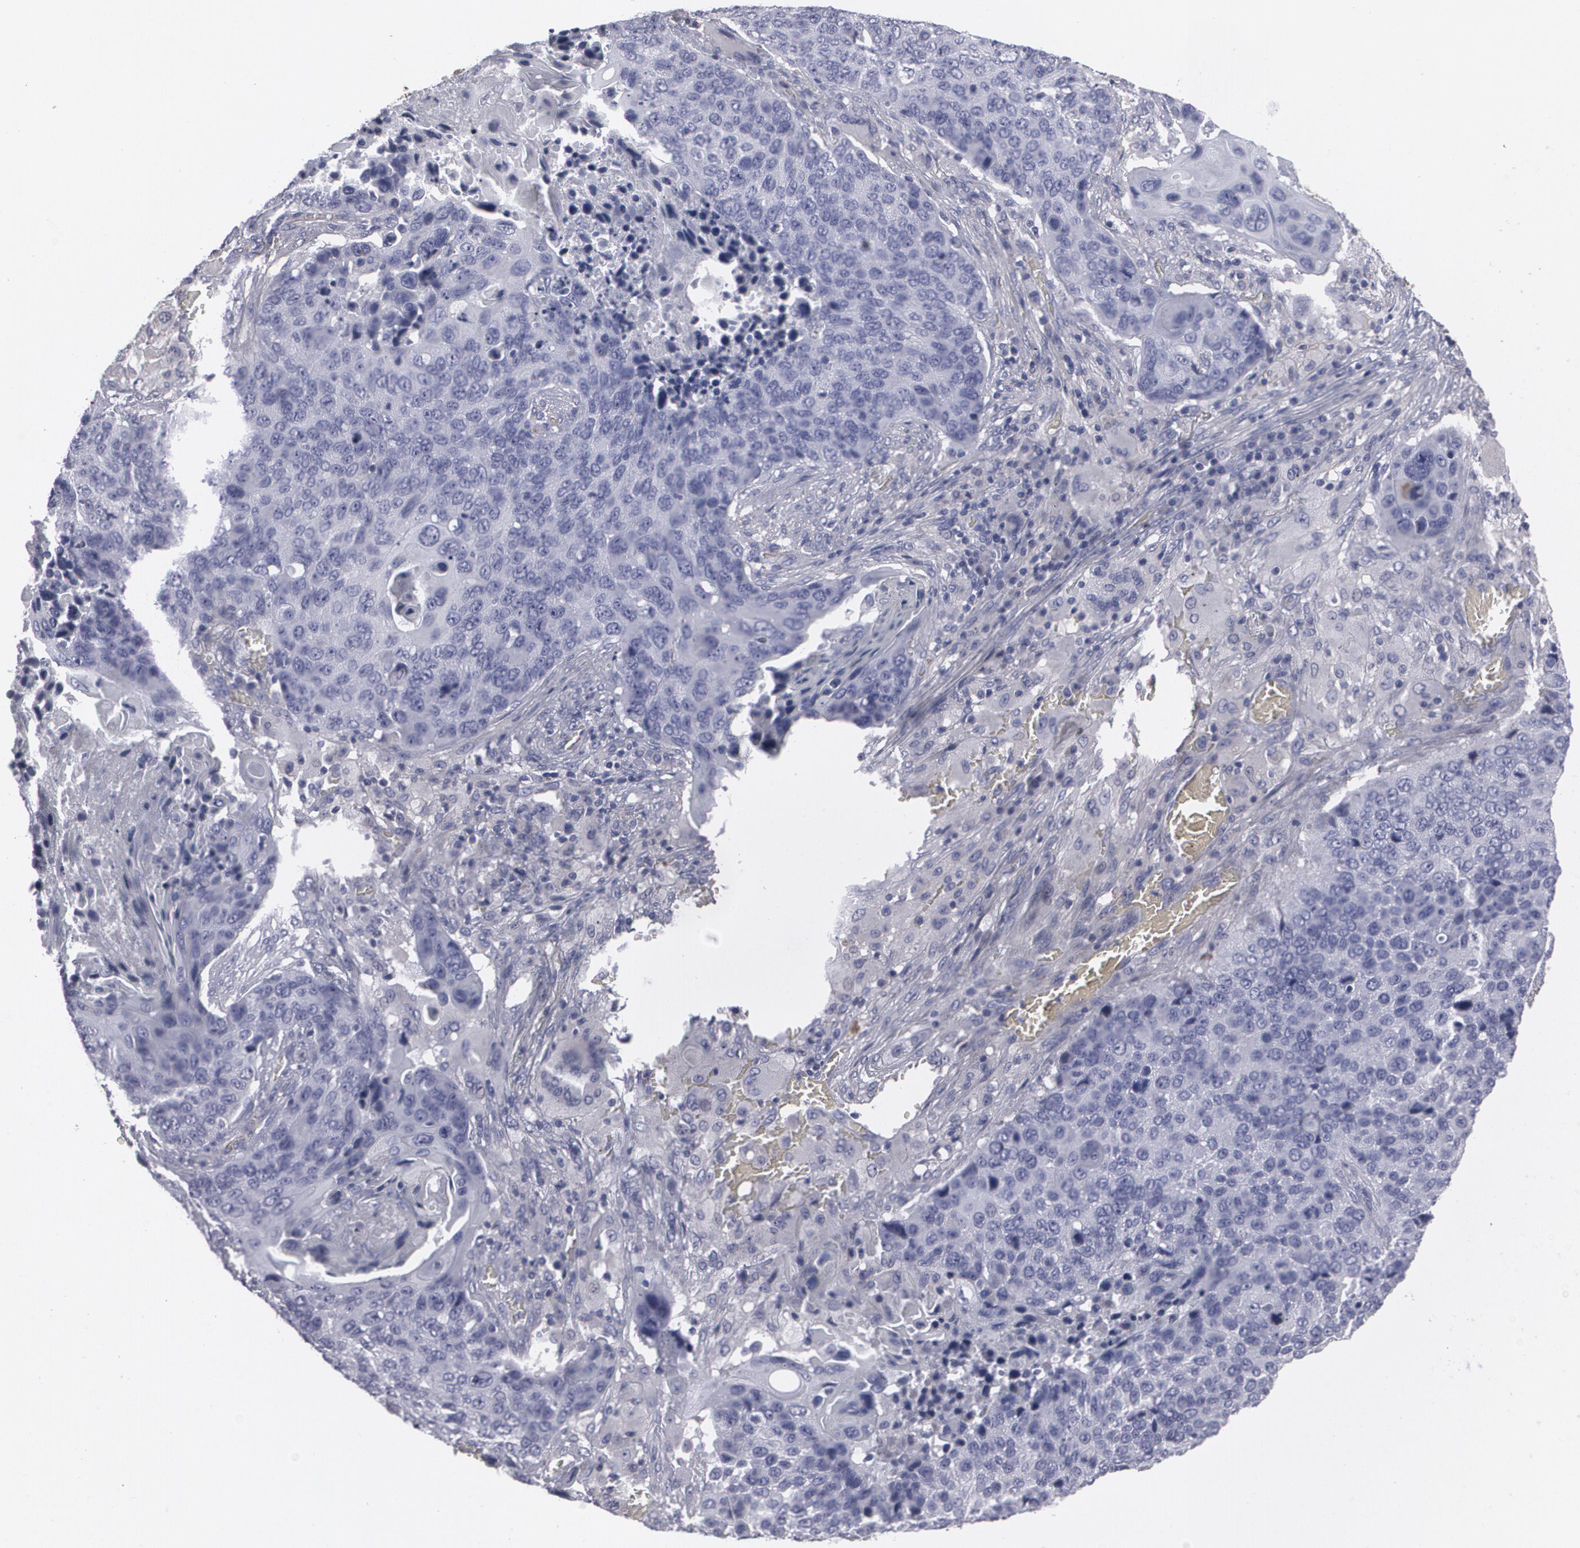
{"staining": {"intensity": "negative", "quantity": "none", "location": "none"}, "tissue": "lung cancer", "cell_type": "Tumor cells", "image_type": "cancer", "snomed": [{"axis": "morphology", "description": "Squamous cell carcinoma, NOS"}, {"axis": "topography", "description": "Lung"}], "caption": "IHC image of neoplastic tissue: human lung cancer (squamous cell carcinoma) stained with DAB (3,3'-diaminobenzidine) displays no significant protein expression in tumor cells.", "gene": "FBLN1", "patient": {"sex": "male", "age": 68}}